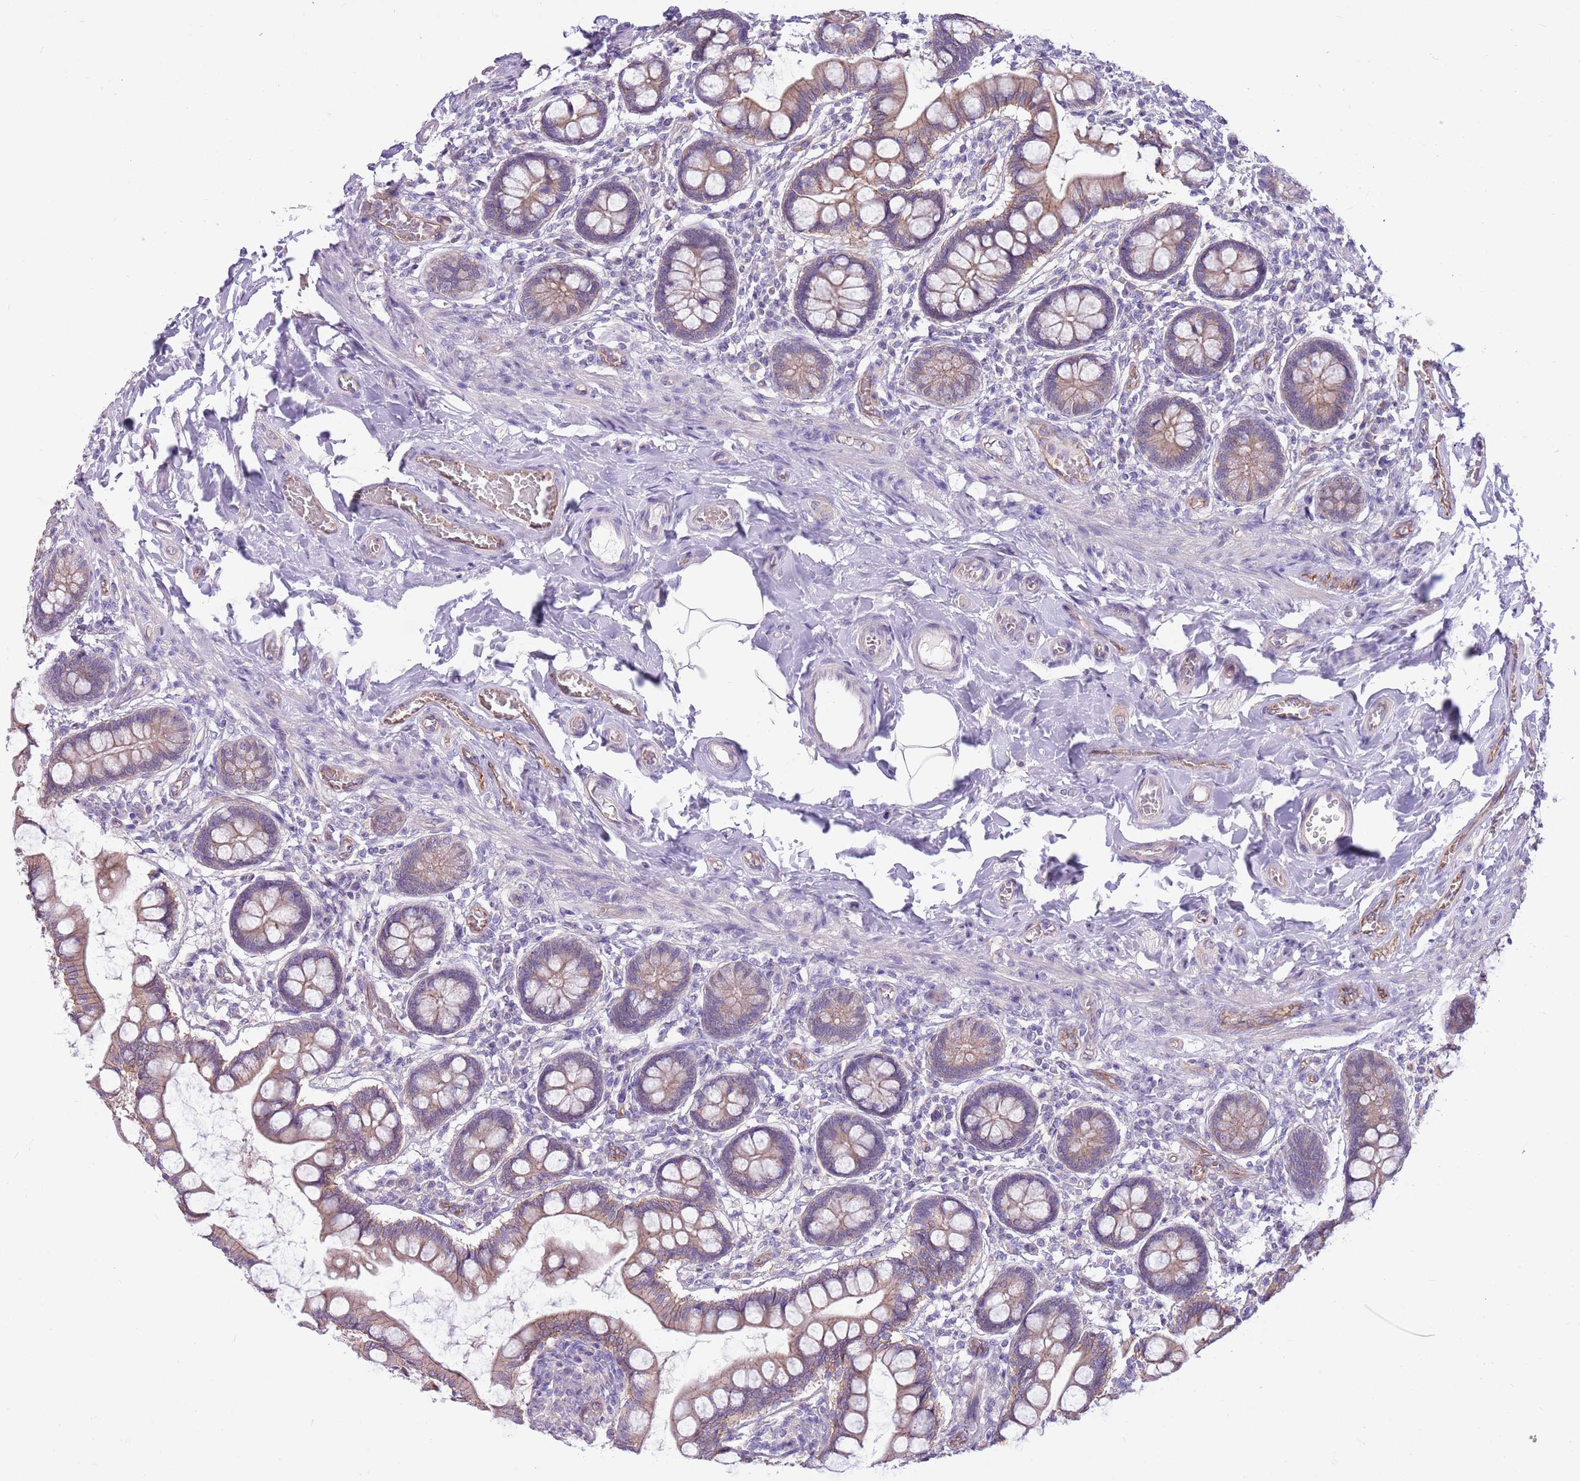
{"staining": {"intensity": "moderate", "quantity": ">75%", "location": "cytoplasmic/membranous"}, "tissue": "small intestine", "cell_type": "Glandular cells", "image_type": "normal", "snomed": [{"axis": "morphology", "description": "Normal tissue, NOS"}, {"axis": "topography", "description": "Small intestine"}], "caption": "Moderate cytoplasmic/membranous expression for a protein is identified in approximately >75% of glandular cells of benign small intestine using immunohistochemistry.", "gene": "PARP8", "patient": {"sex": "male", "age": 52}}